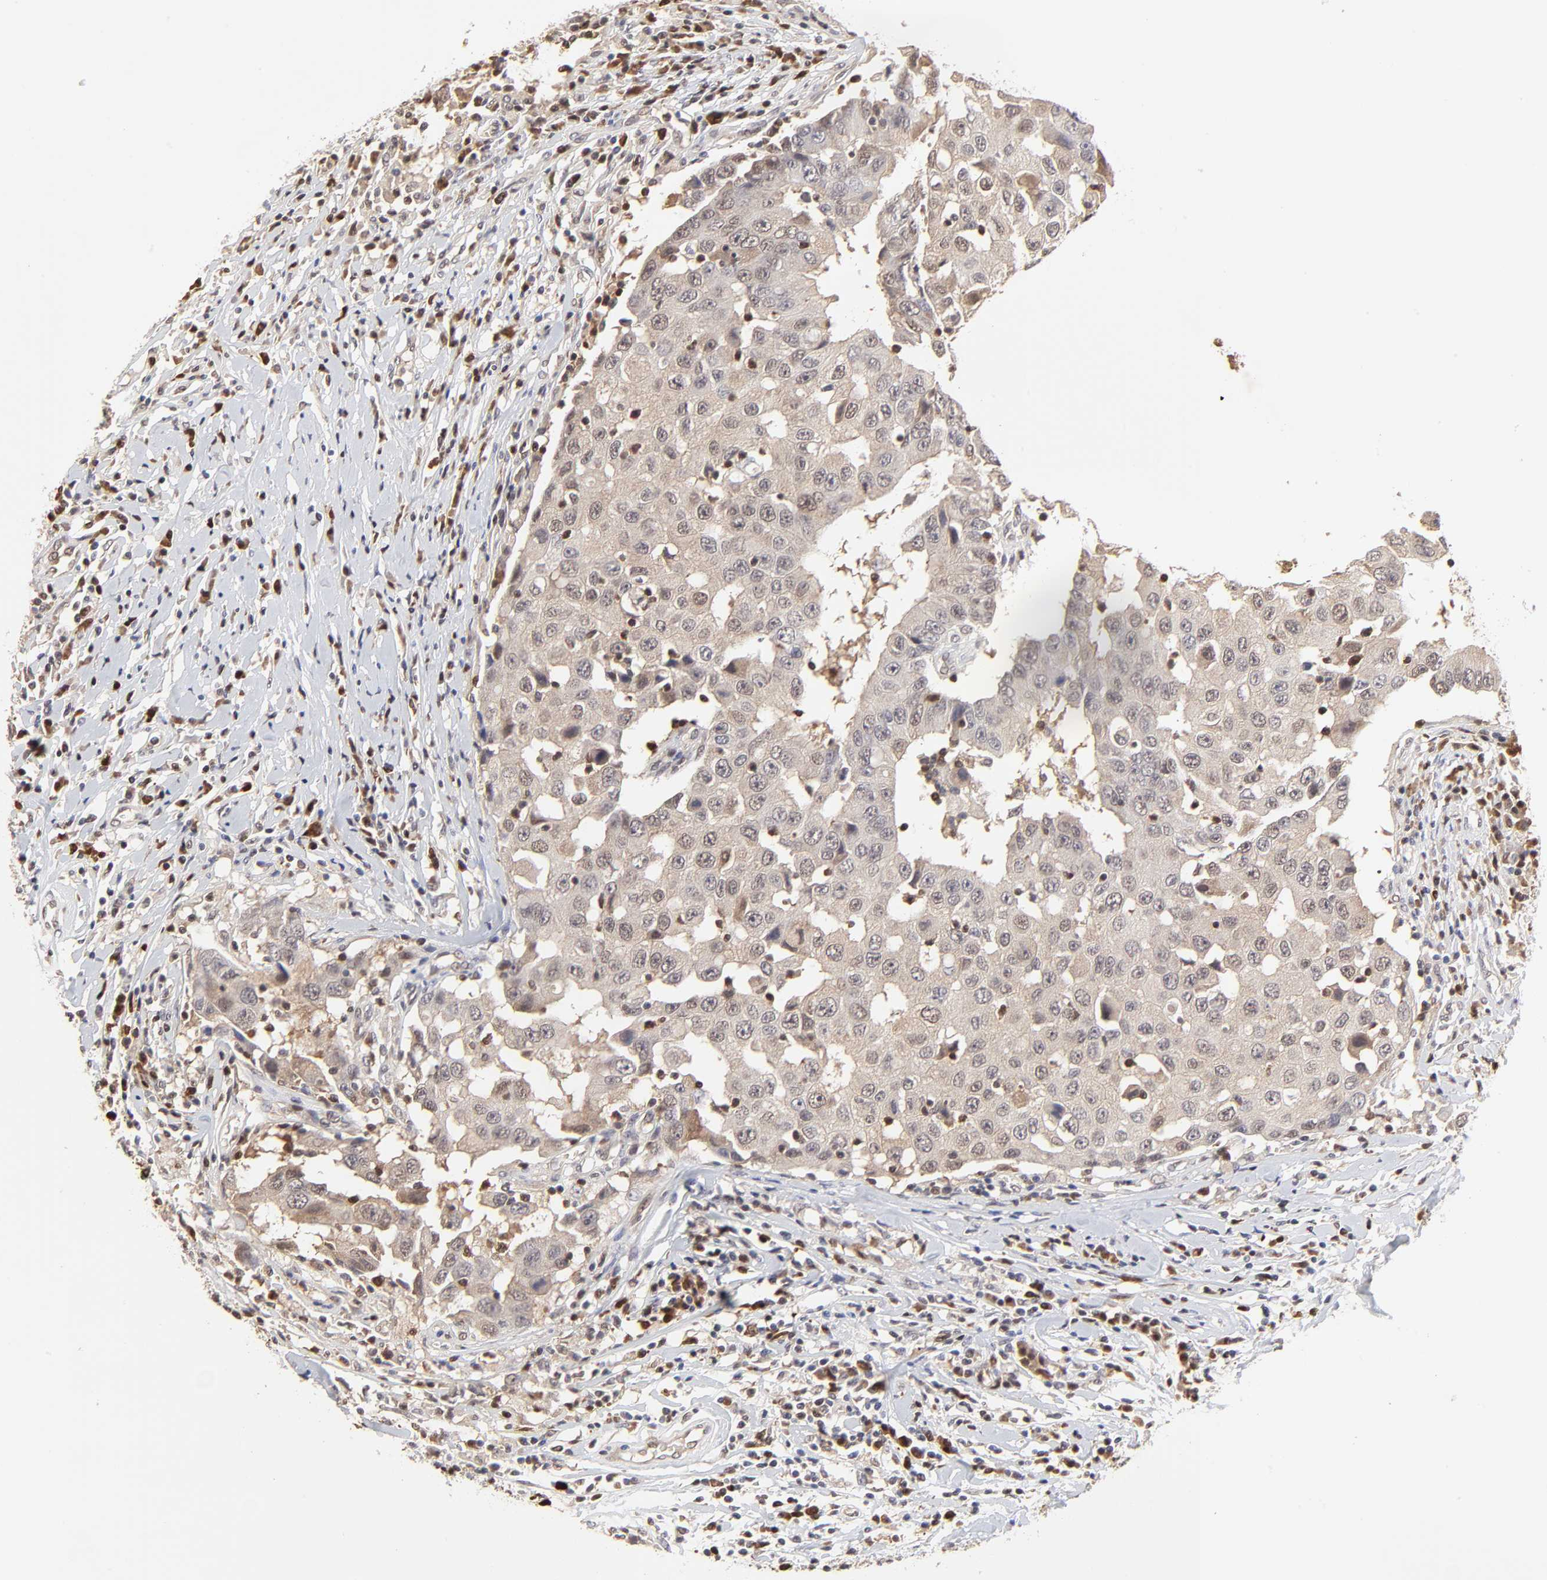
{"staining": {"intensity": "weak", "quantity": ">75%", "location": "cytoplasmic/membranous"}, "tissue": "breast cancer", "cell_type": "Tumor cells", "image_type": "cancer", "snomed": [{"axis": "morphology", "description": "Duct carcinoma"}, {"axis": "topography", "description": "Breast"}], "caption": "Tumor cells display low levels of weak cytoplasmic/membranous staining in about >75% of cells in human breast cancer (invasive ductal carcinoma).", "gene": "CASP3", "patient": {"sex": "female", "age": 27}}